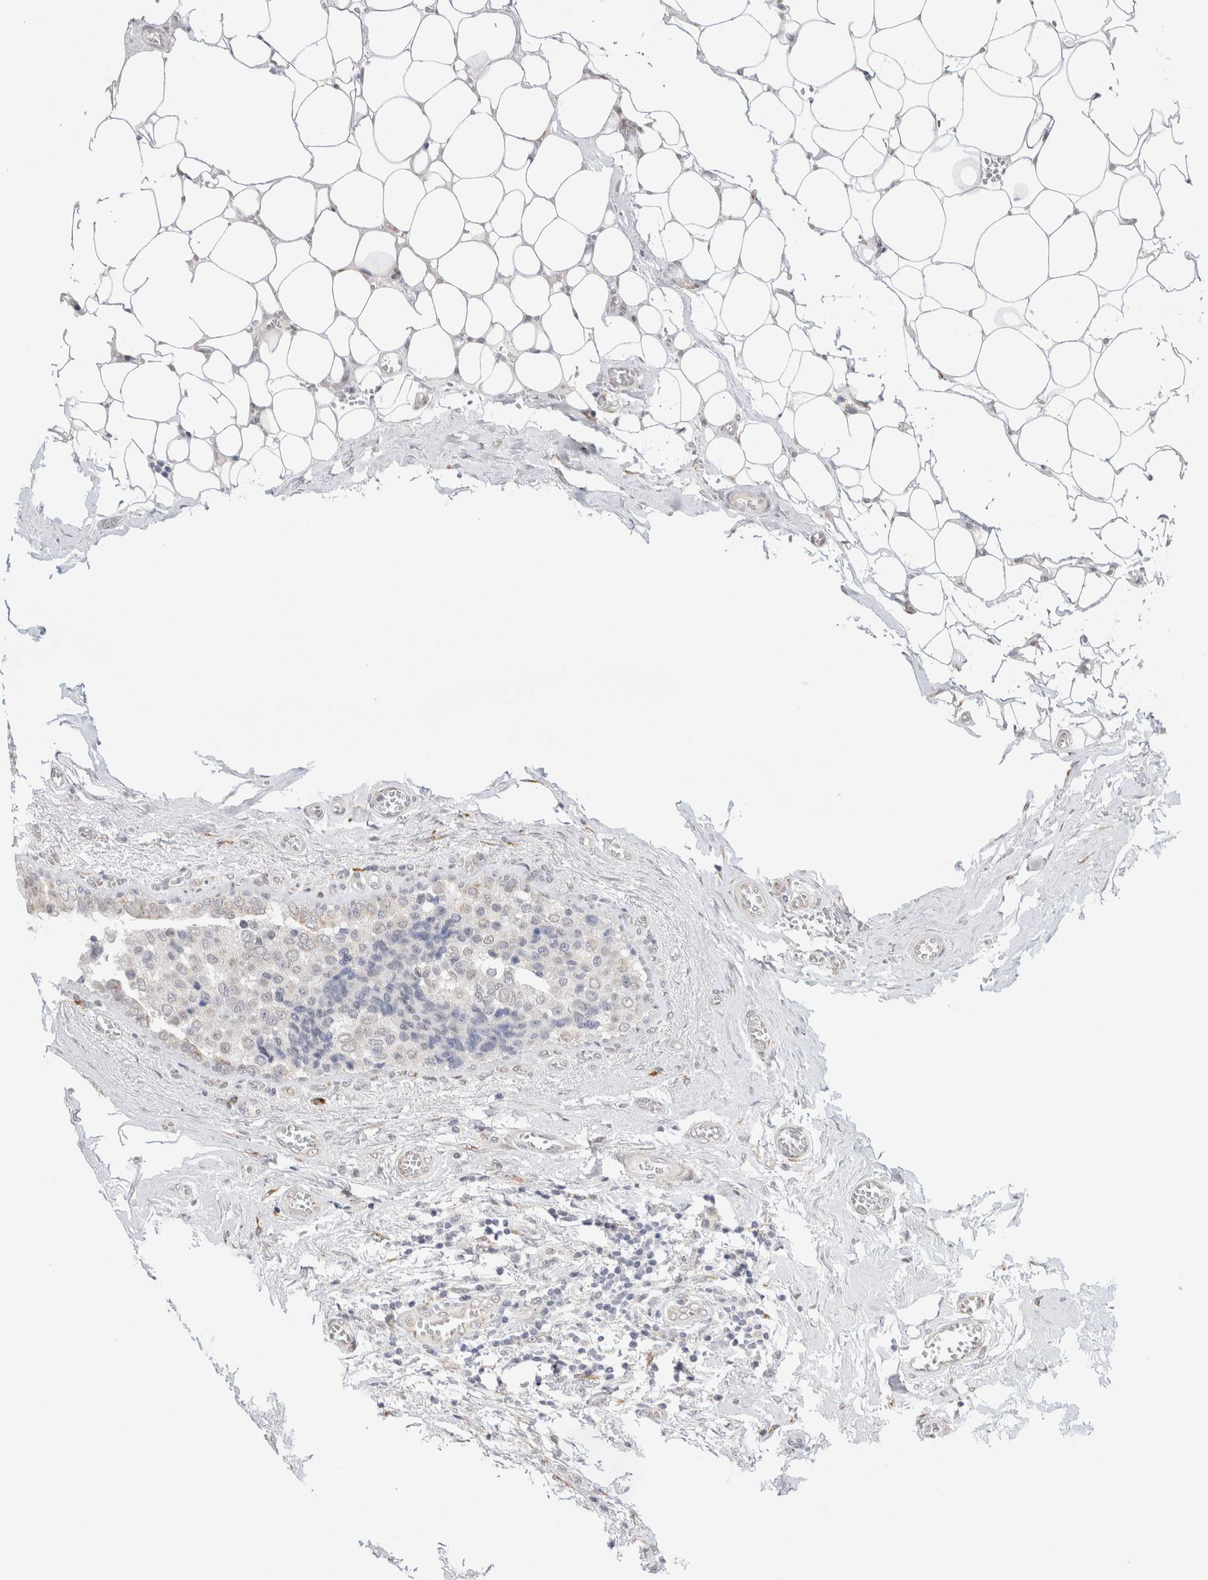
{"staining": {"intensity": "weak", "quantity": "<25%", "location": "cytoplasmic/membranous"}, "tissue": "breast cancer", "cell_type": "Tumor cells", "image_type": "cancer", "snomed": [{"axis": "morphology", "description": "Normal tissue, NOS"}, {"axis": "morphology", "description": "Duct carcinoma"}, {"axis": "topography", "description": "Breast"}], "caption": "Tumor cells are negative for protein expression in human infiltrating ductal carcinoma (breast). (IHC, brightfield microscopy, high magnification).", "gene": "HDLBP", "patient": {"sex": "female", "age": 43}}